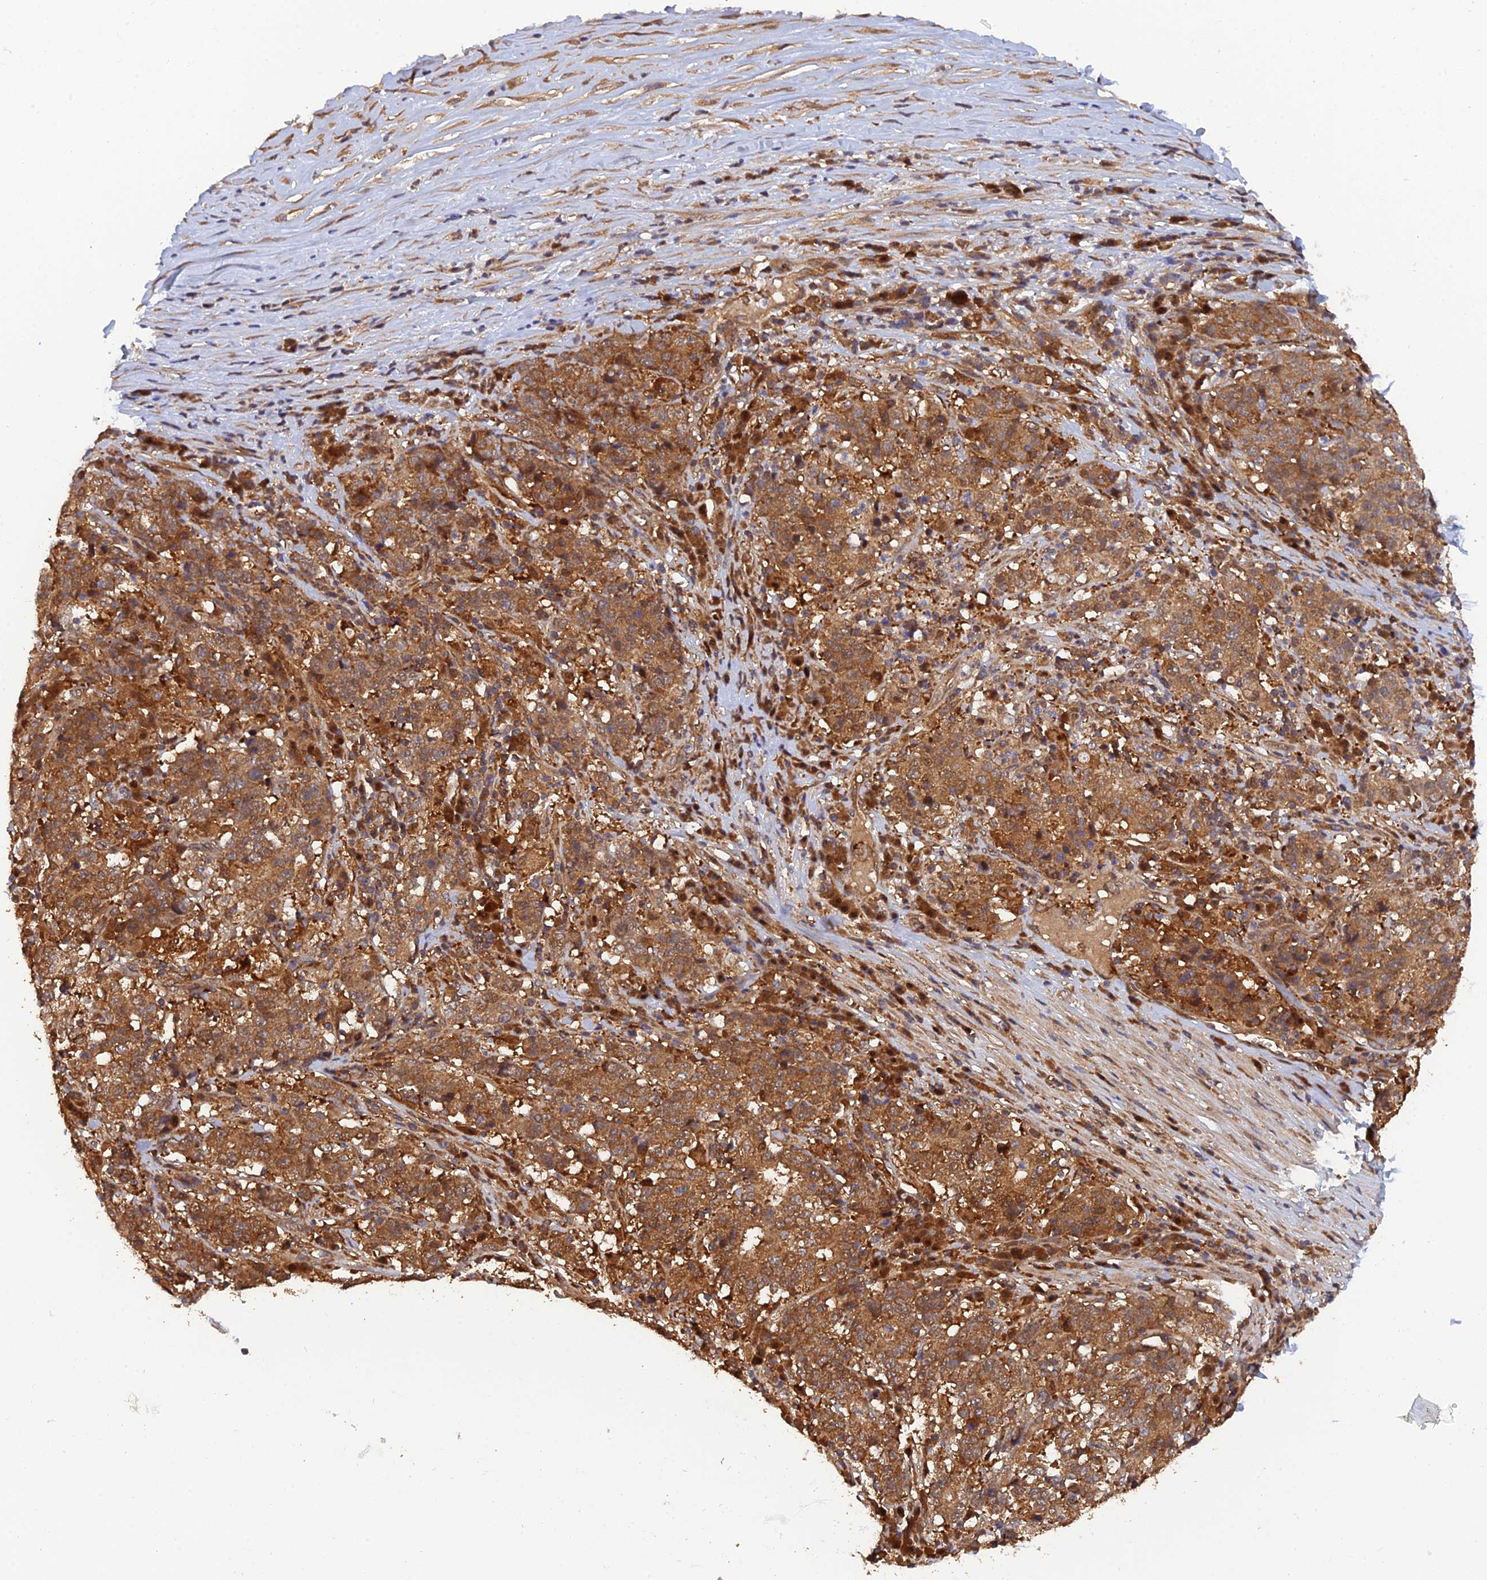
{"staining": {"intensity": "strong", "quantity": ">75%", "location": "cytoplasmic/membranous"}, "tissue": "stomach cancer", "cell_type": "Tumor cells", "image_type": "cancer", "snomed": [{"axis": "morphology", "description": "Adenocarcinoma, NOS"}, {"axis": "topography", "description": "Stomach"}], "caption": "Stomach cancer (adenocarcinoma) stained for a protein (brown) reveals strong cytoplasmic/membranous positive expression in approximately >75% of tumor cells.", "gene": "ARL2BP", "patient": {"sex": "male", "age": 59}}